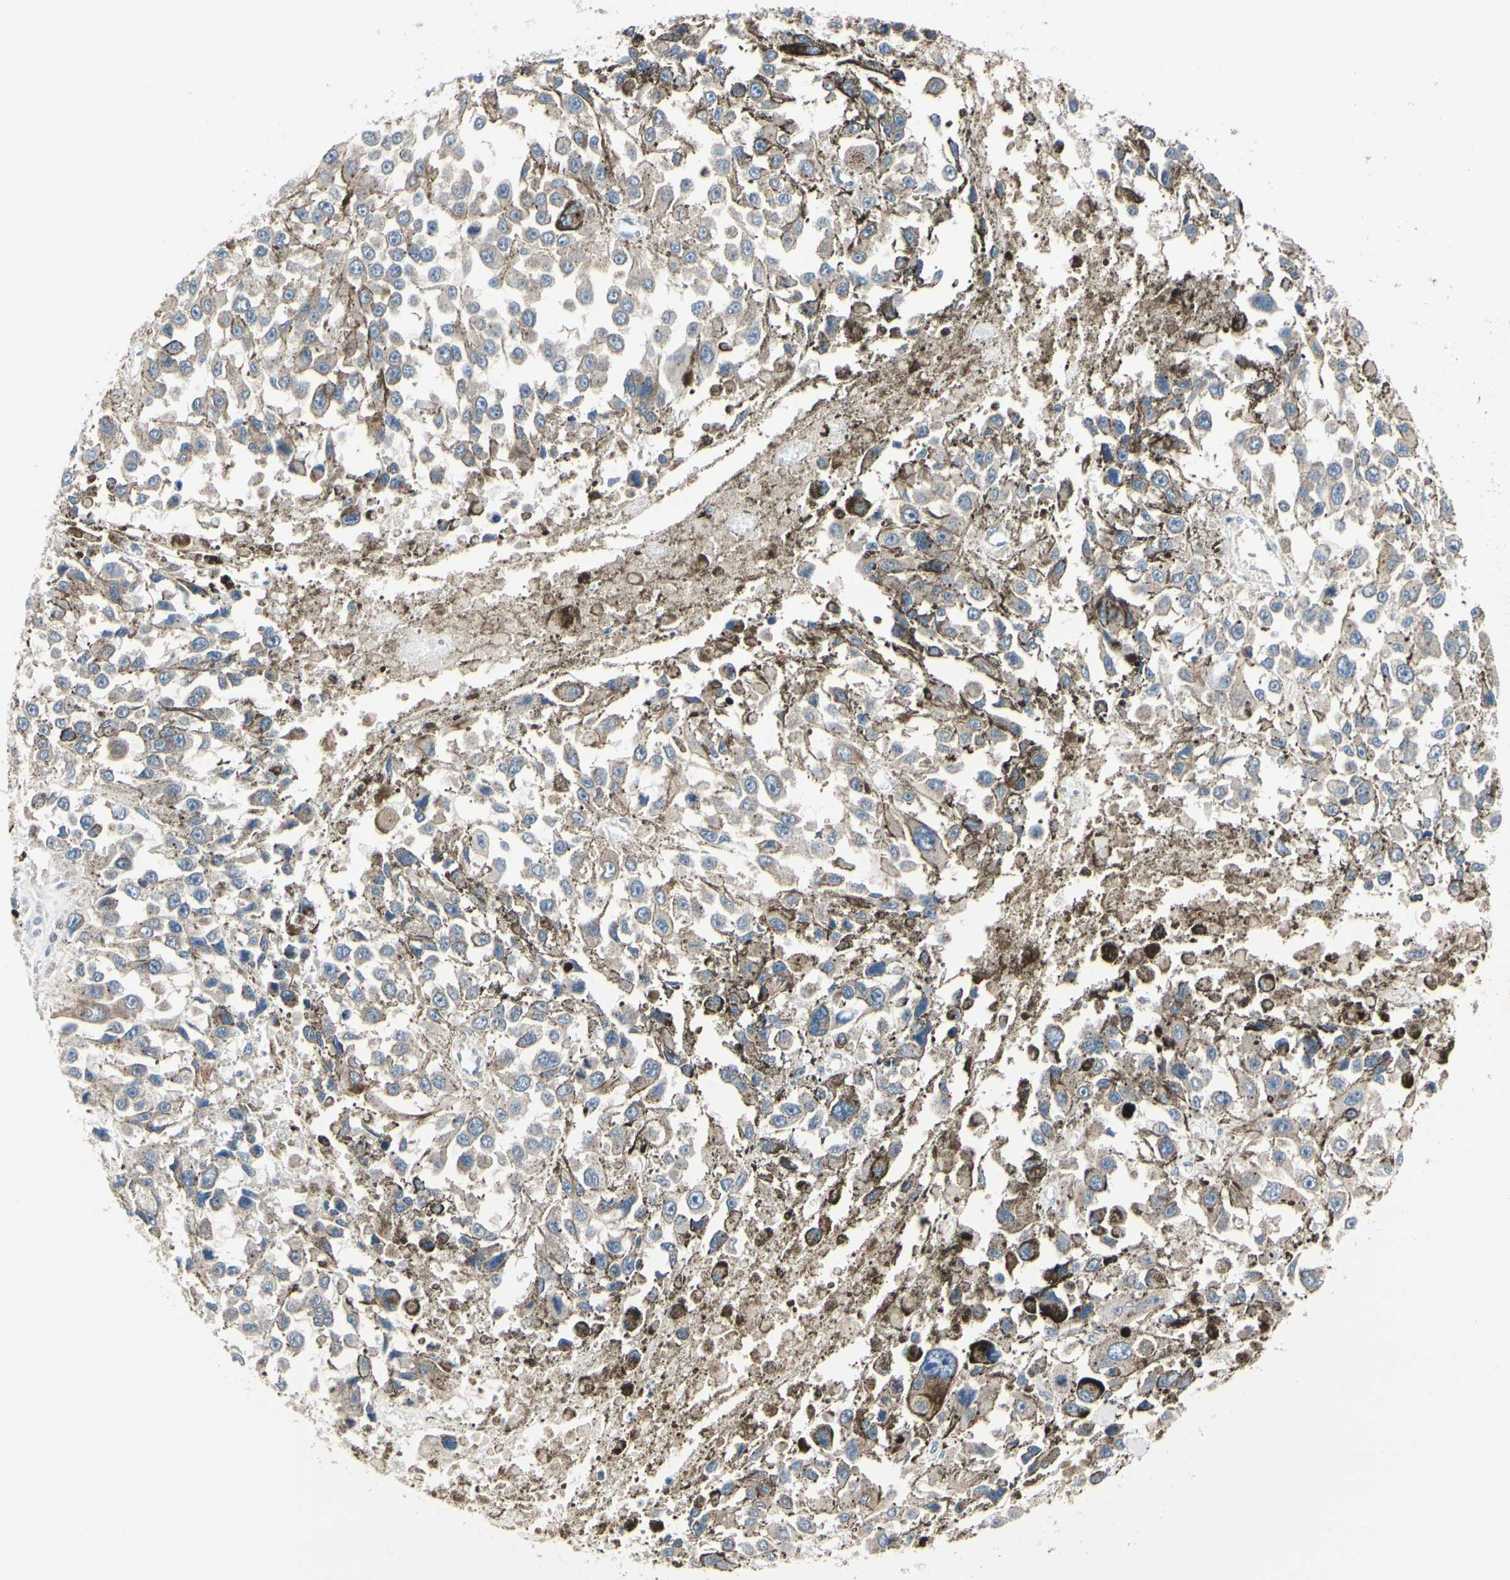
{"staining": {"intensity": "negative", "quantity": "none", "location": "none"}, "tissue": "melanoma", "cell_type": "Tumor cells", "image_type": "cancer", "snomed": [{"axis": "morphology", "description": "Malignant melanoma, Metastatic site"}, {"axis": "topography", "description": "Lymph node"}], "caption": "DAB (3,3'-diaminobenzidine) immunohistochemical staining of melanoma reveals no significant expression in tumor cells.", "gene": "PRKAR2B", "patient": {"sex": "male", "age": 59}}